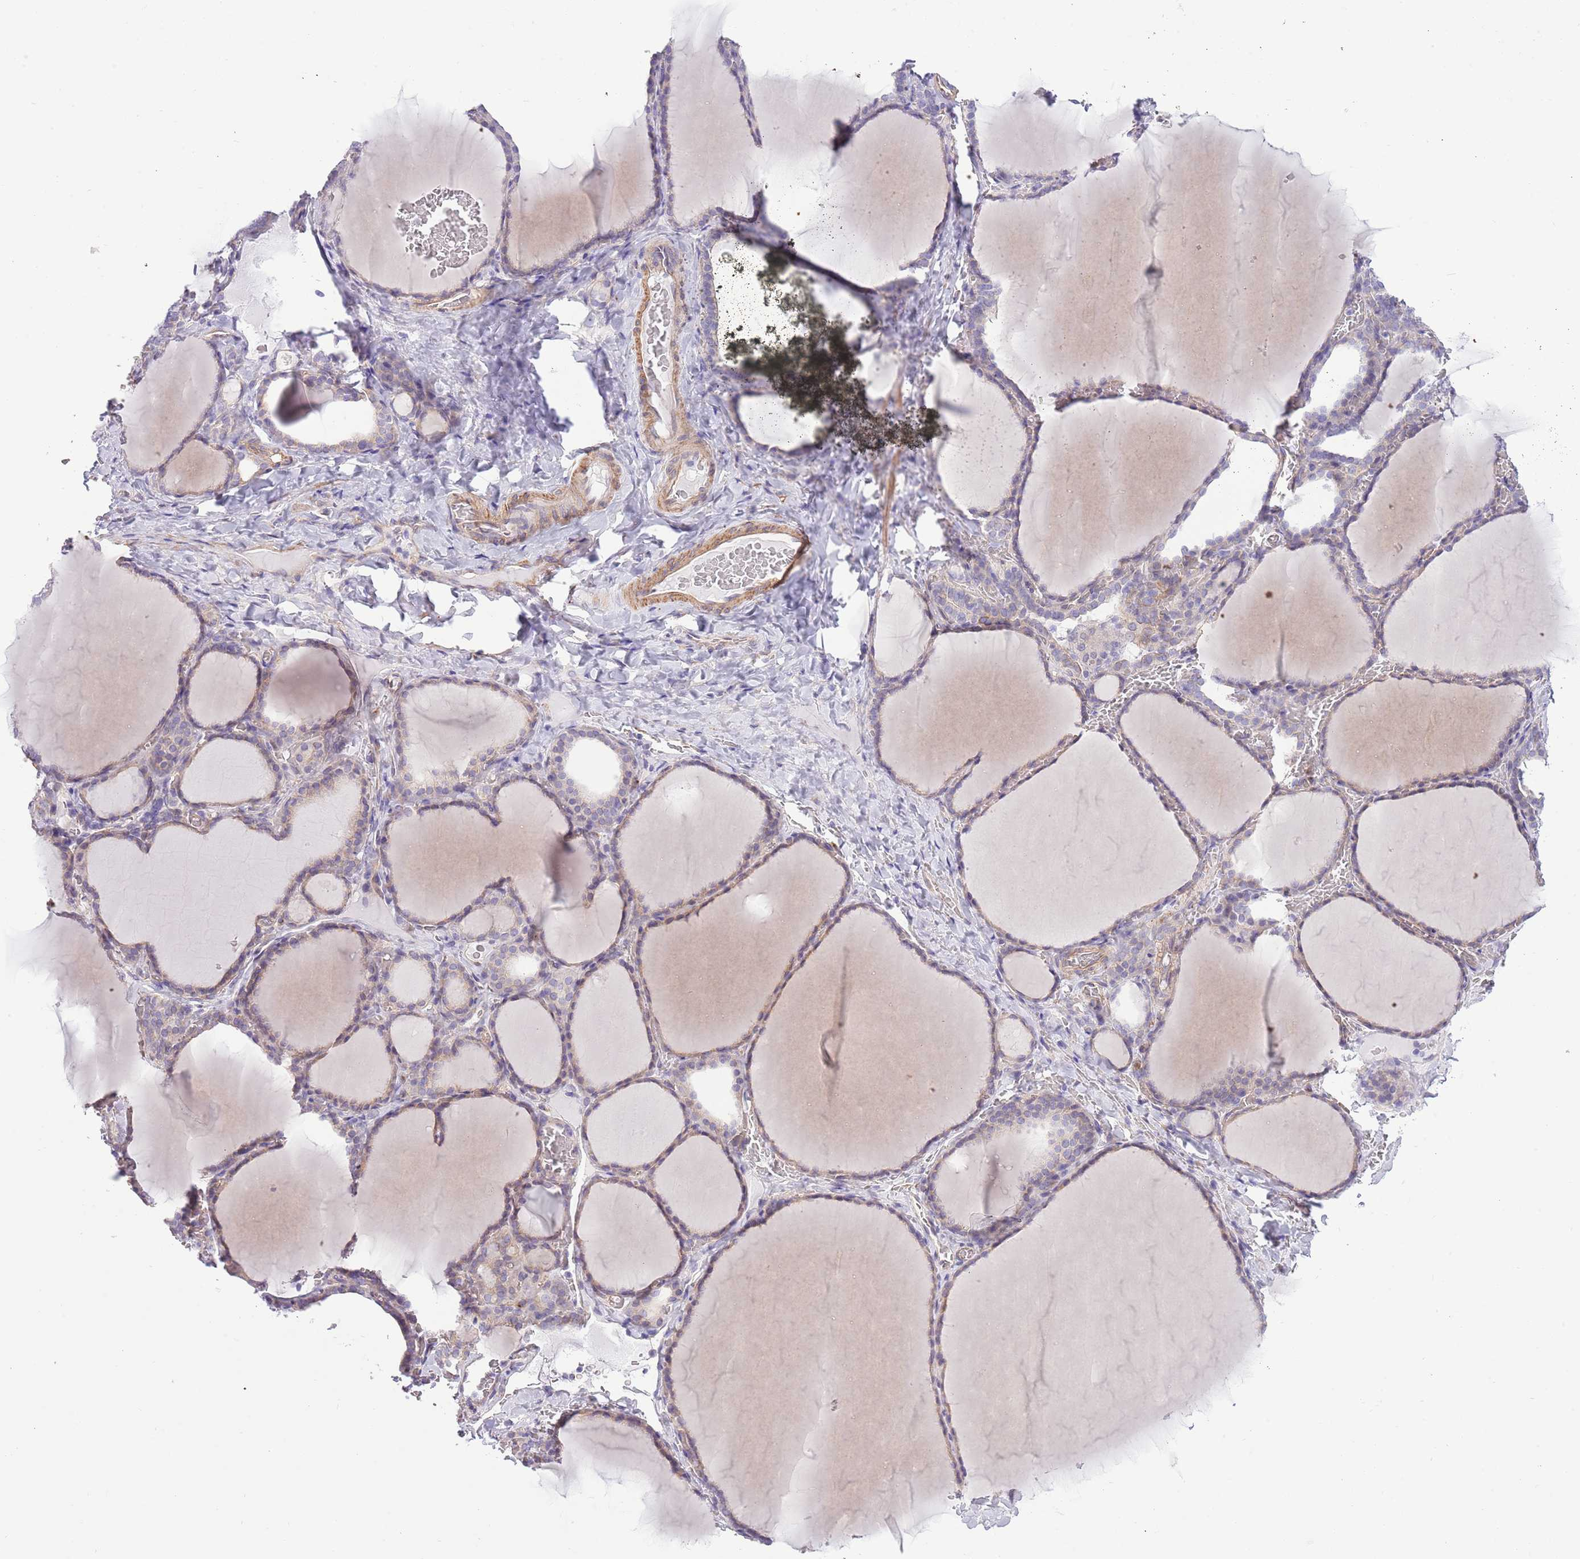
{"staining": {"intensity": "moderate", "quantity": "25%-75%", "location": "cytoplasmic/membranous"}, "tissue": "thyroid gland", "cell_type": "Glandular cells", "image_type": "normal", "snomed": [{"axis": "morphology", "description": "Normal tissue, NOS"}, {"axis": "topography", "description": "Thyroid gland"}], "caption": "Unremarkable thyroid gland was stained to show a protein in brown. There is medium levels of moderate cytoplasmic/membranous staining in about 25%-75% of glandular cells.", "gene": "ZC4H2", "patient": {"sex": "female", "age": 39}}